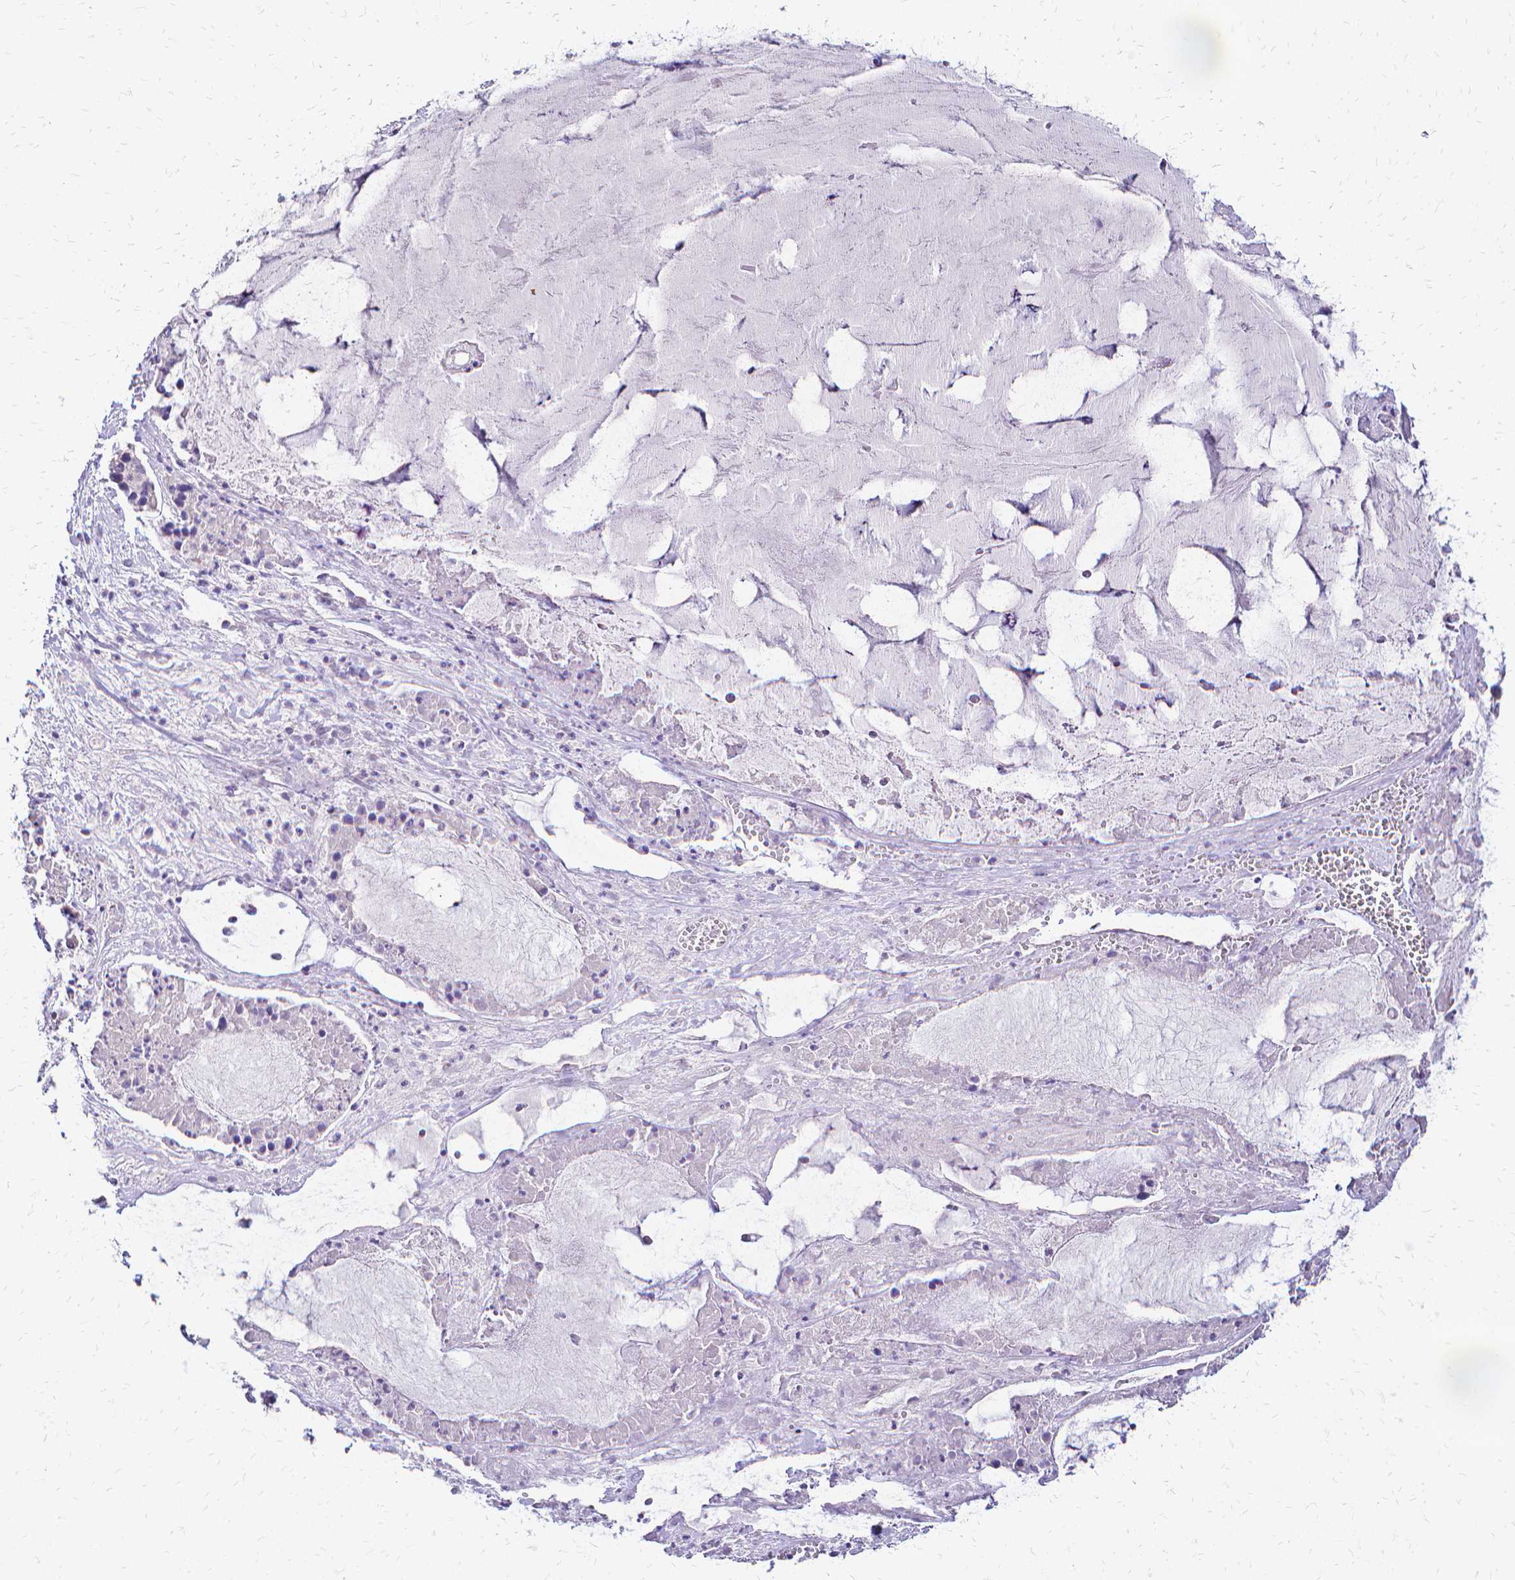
{"staining": {"intensity": "strong", "quantity": "<25%", "location": "cytoplasmic/membranous"}, "tissue": "ovarian cancer", "cell_type": "Tumor cells", "image_type": "cancer", "snomed": [{"axis": "morphology", "description": "Cystadenocarcinoma, mucinous, NOS"}, {"axis": "topography", "description": "Ovary"}], "caption": "This is a histology image of immunohistochemistry staining of ovarian mucinous cystadenocarcinoma, which shows strong positivity in the cytoplasmic/membranous of tumor cells.", "gene": "CCNB1", "patient": {"sex": "female", "age": 63}}